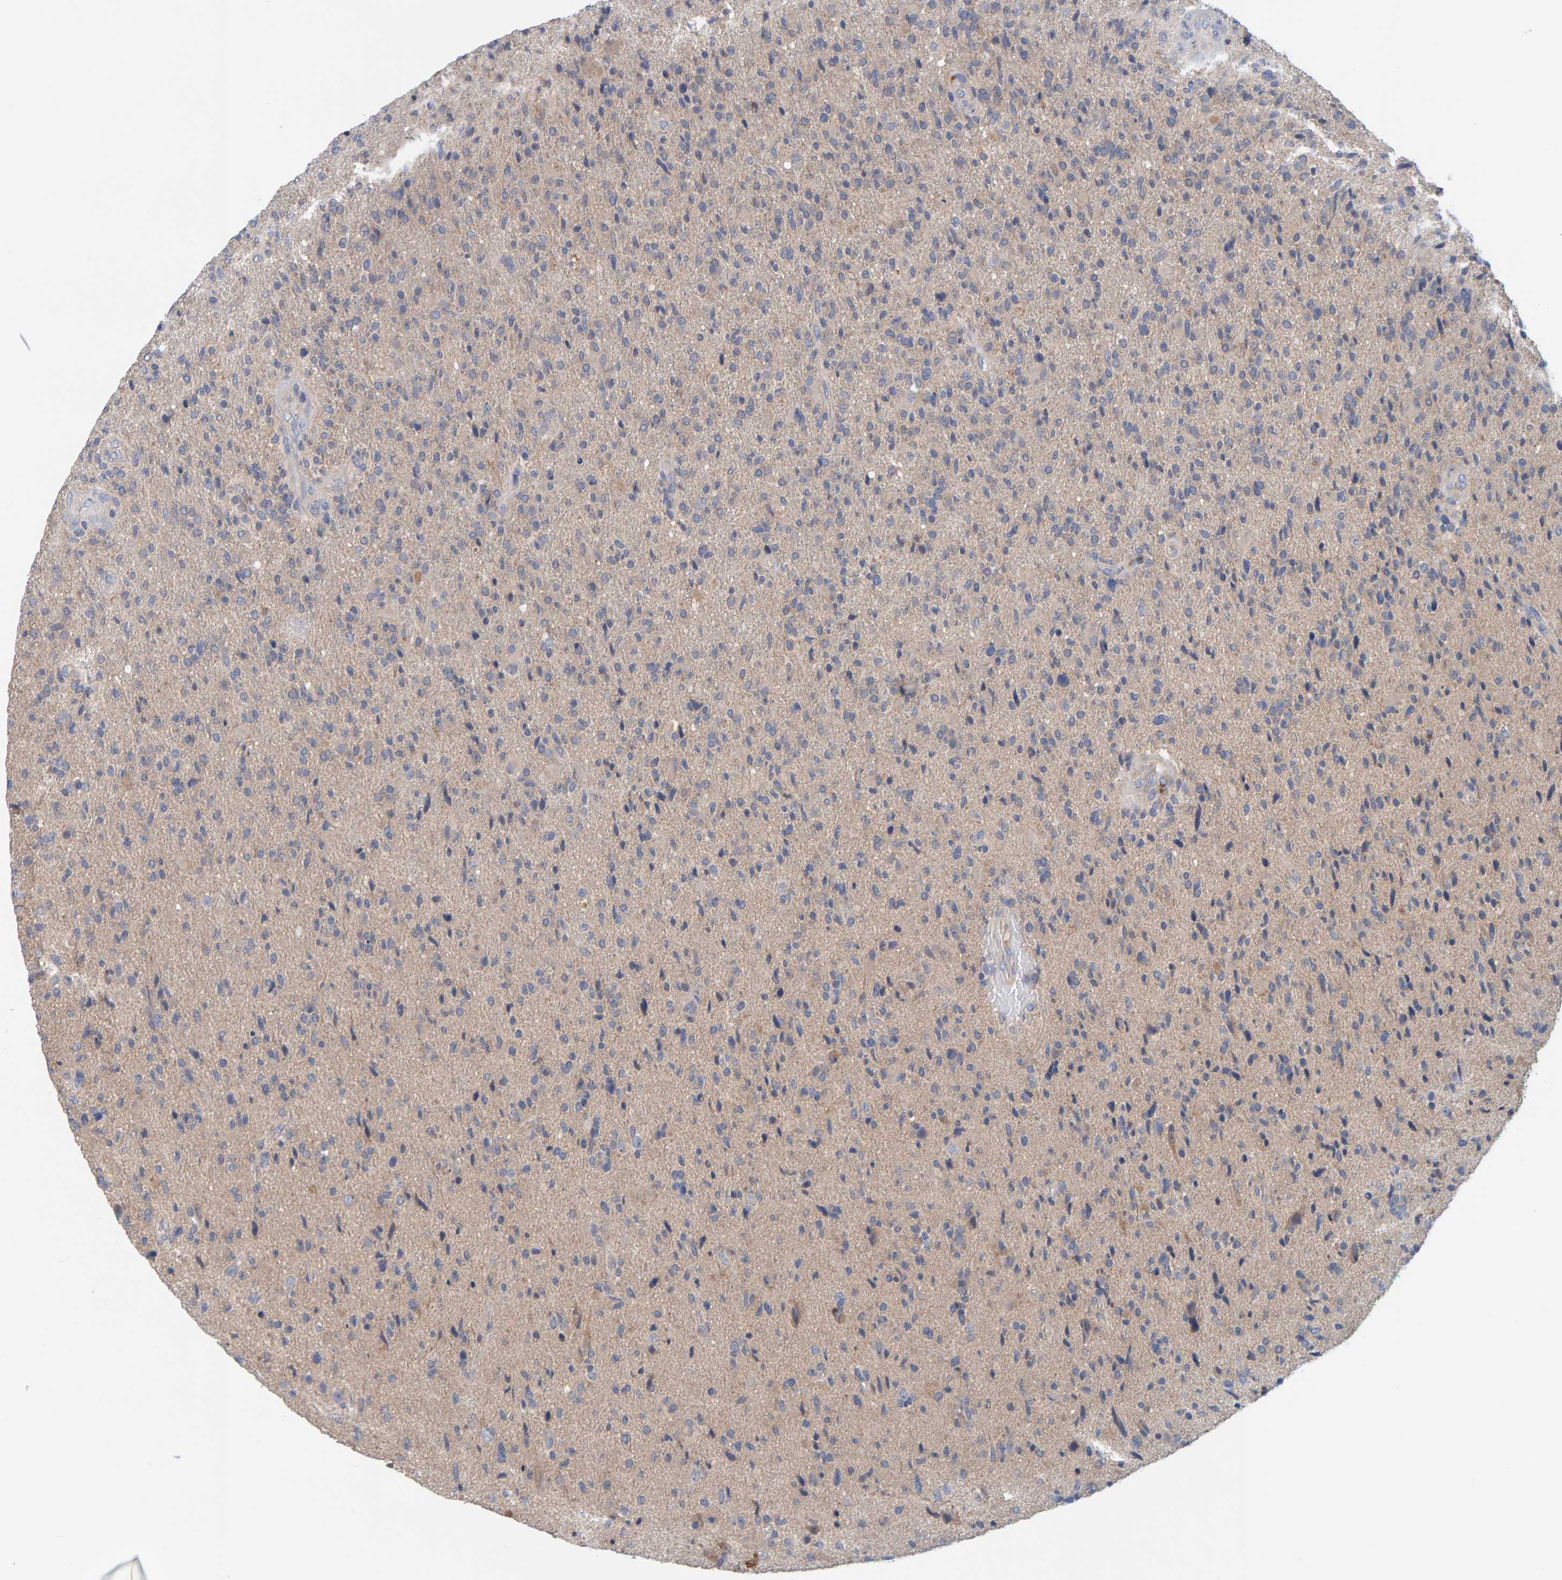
{"staining": {"intensity": "negative", "quantity": "none", "location": "none"}, "tissue": "glioma", "cell_type": "Tumor cells", "image_type": "cancer", "snomed": [{"axis": "morphology", "description": "Glioma, malignant, High grade"}, {"axis": "topography", "description": "Brain"}], "caption": "Immunohistochemical staining of malignant glioma (high-grade) demonstrates no significant staining in tumor cells.", "gene": "TATDN1", "patient": {"sex": "male", "age": 72}}